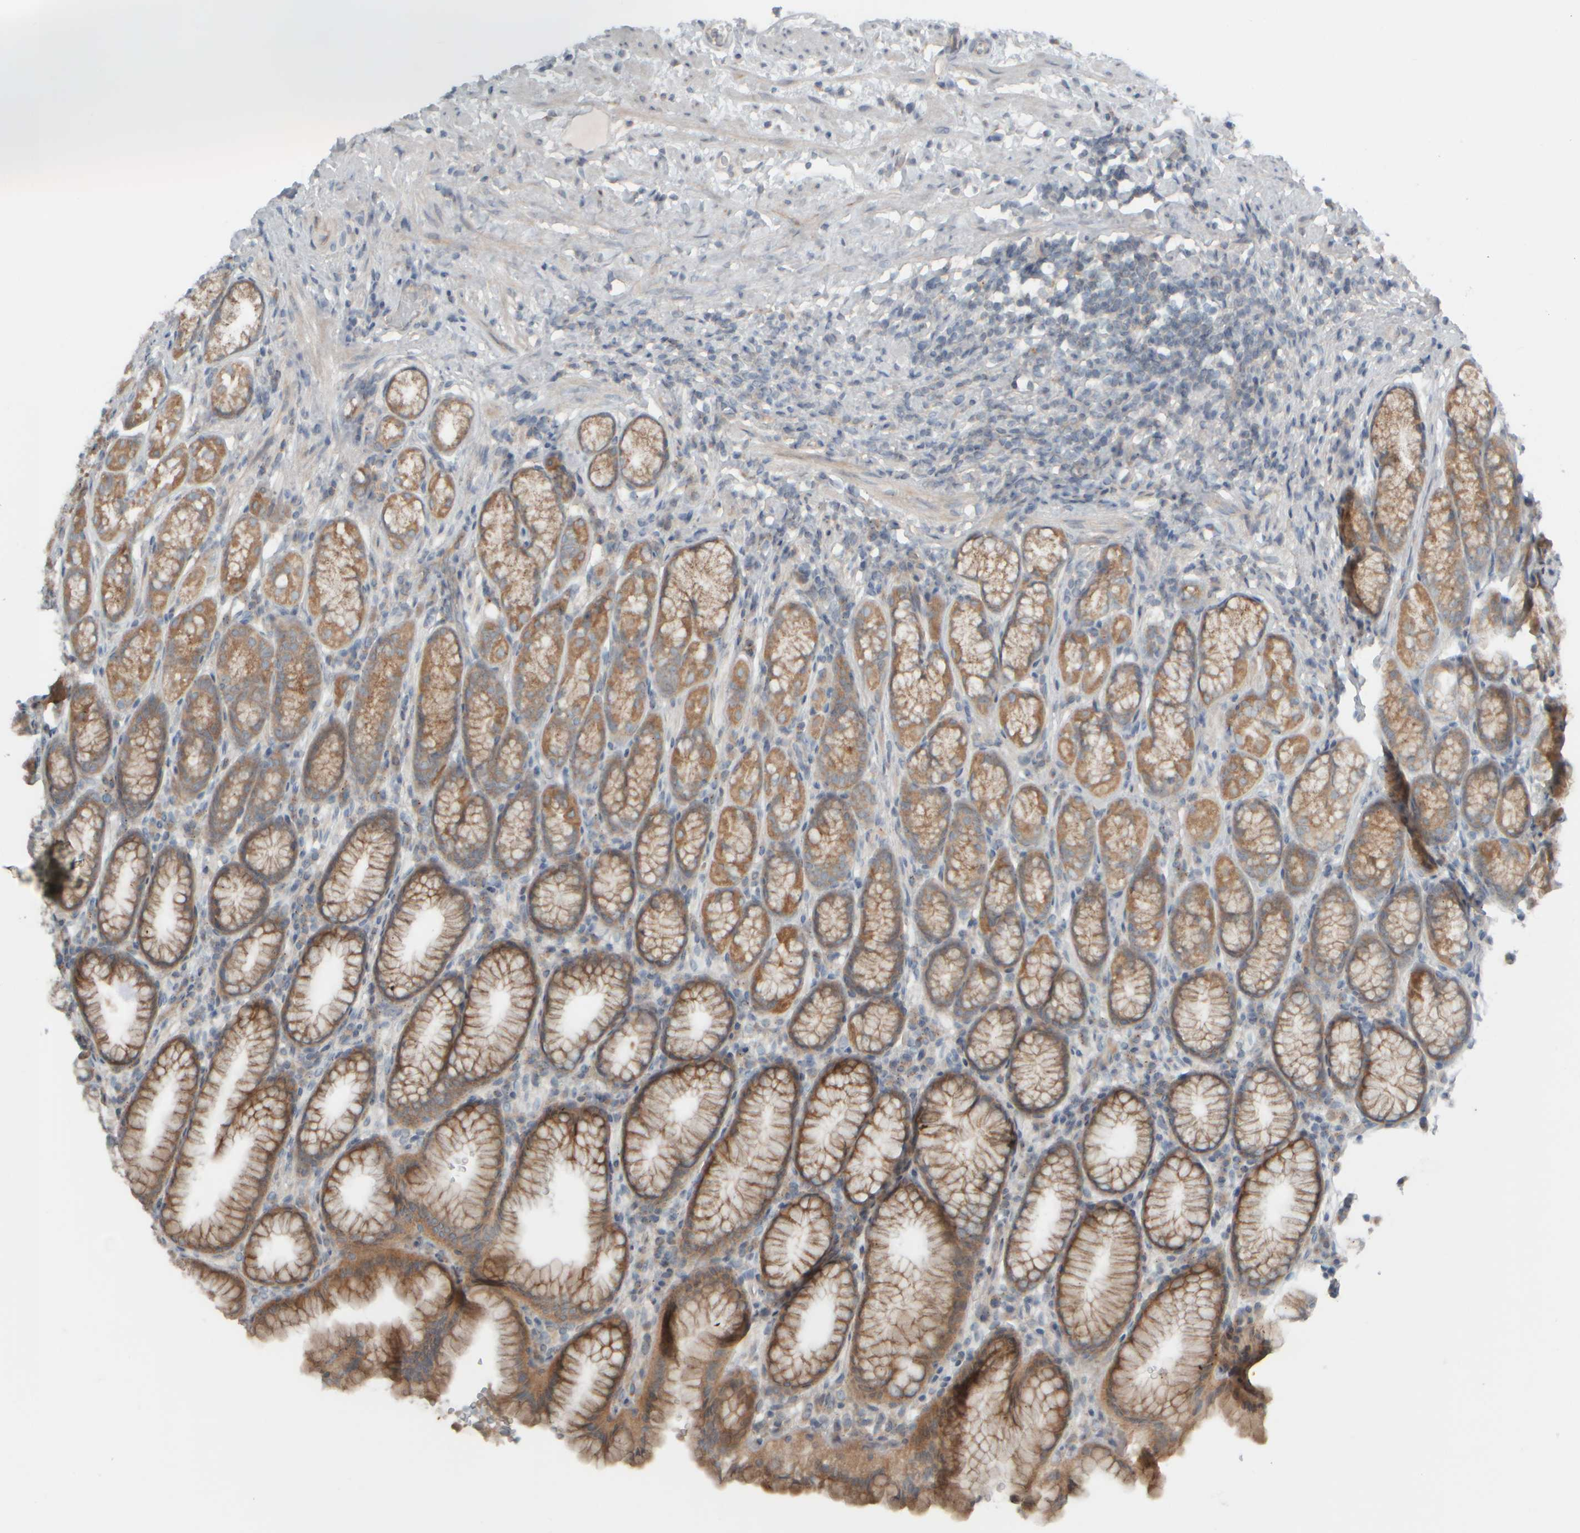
{"staining": {"intensity": "moderate", "quantity": ">75%", "location": "cytoplasmic/membranous"}, "tissue": "stomach", "cell_type": "Glandular cells", "image_type": "normal", "snomed": [{"axis": "morphology", "description": "Normal tissue, NOS"}, {"axis": "topography", "description": "Stomach"}], "caption": "Protein expression analysis of benign human stomach reveals moderate cytoplasmic/membranous staining in approximately >75% of glandular cells.", "gene": "HGS", "patient": {"sex": "male", "age": 42}}